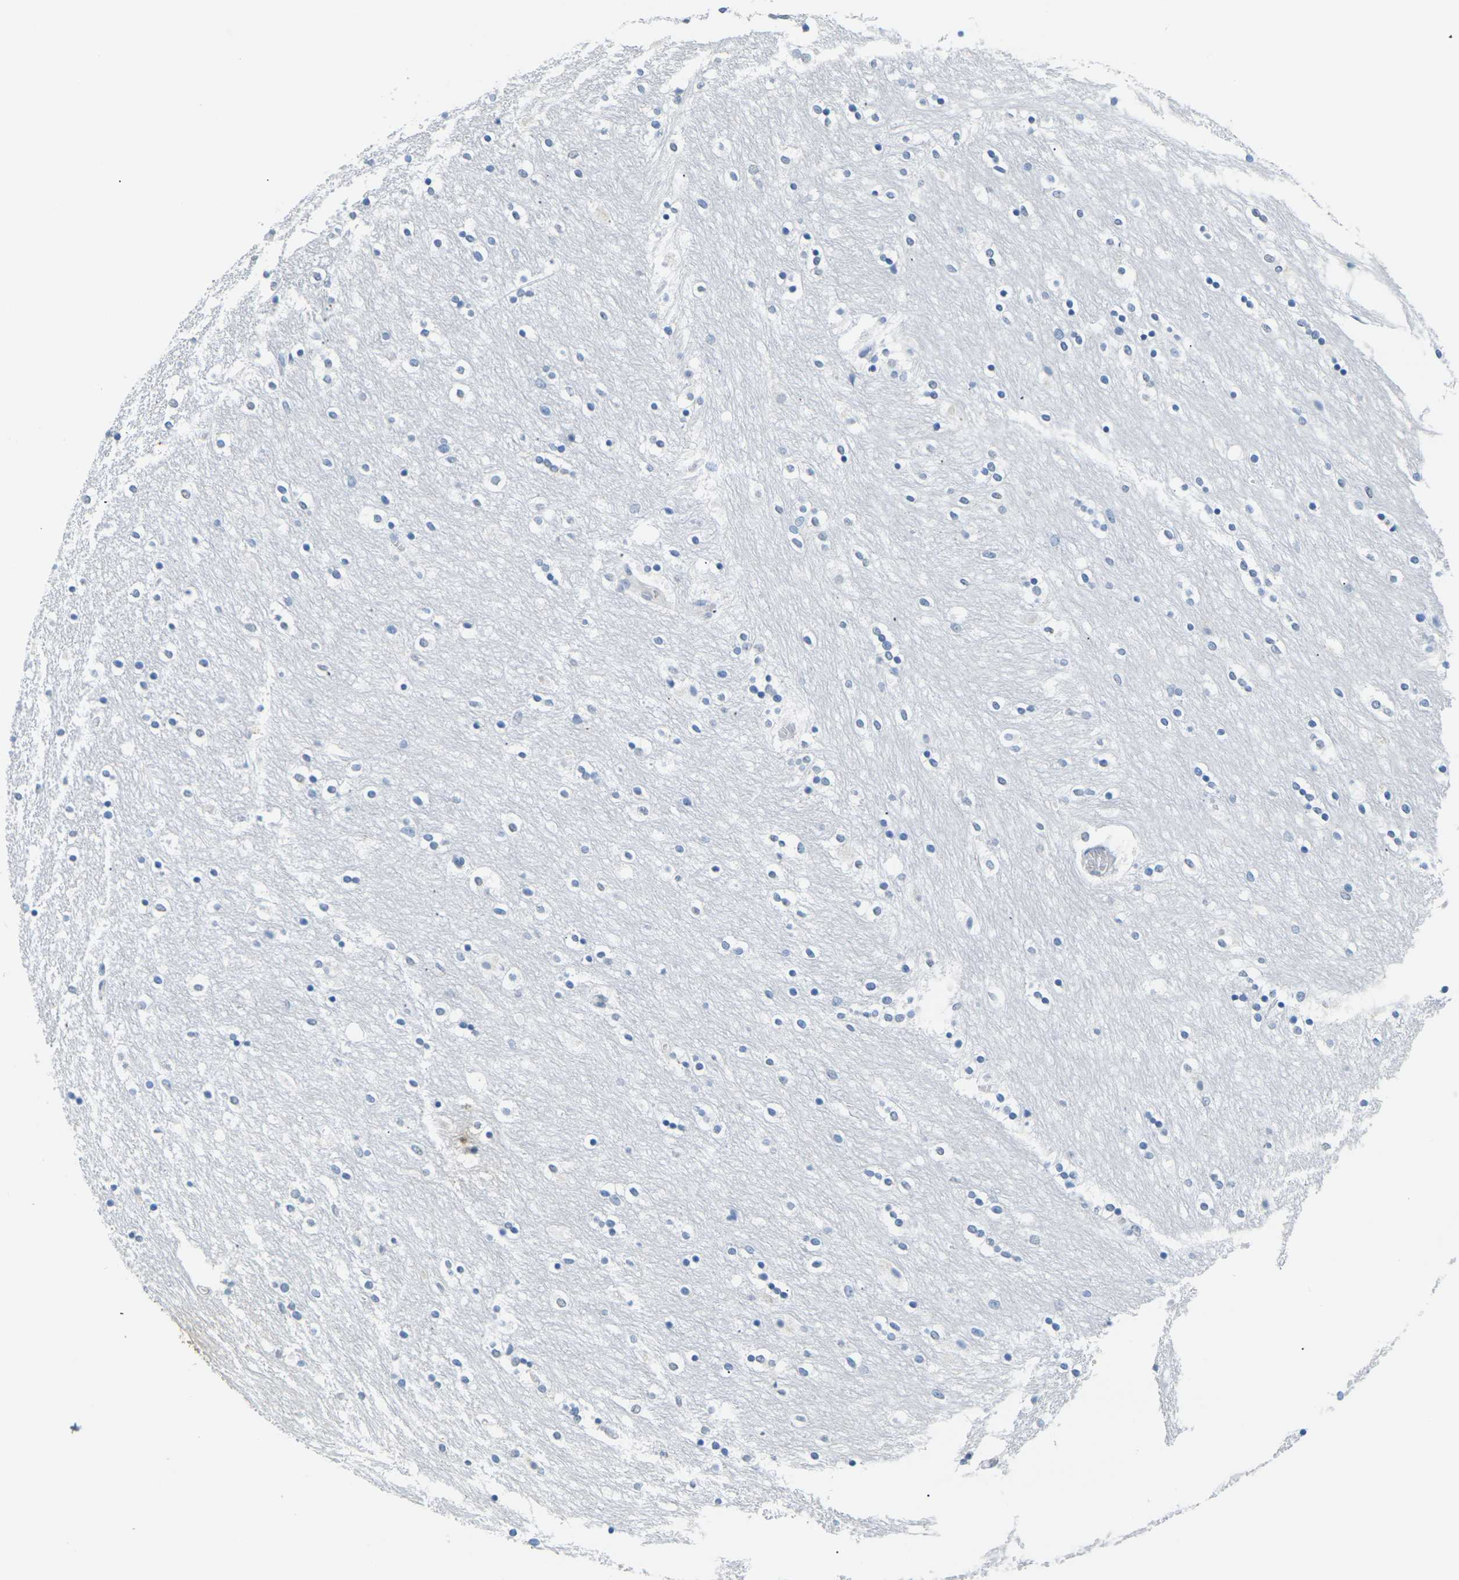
{"staining": {"intensity": "negative", "quantity": "none", "location": "none"}, "tissue": "caudate", "cell_type": "Glial cells", "image_type": "normal", "snomed": [{"axis": "morphology", "description": "Normal tissue, NOS"}, {"axis": "topography", "description": "Lateral ventricle wall"}], "caption": "IHC image of unremarkable caudate: caudate stained with DAB demonstrates no significant protein staining in glial cells. Nuclei are stained in blue.", "gene": "CTAG1A", "patient": {"sex": "female", "age": 54}}